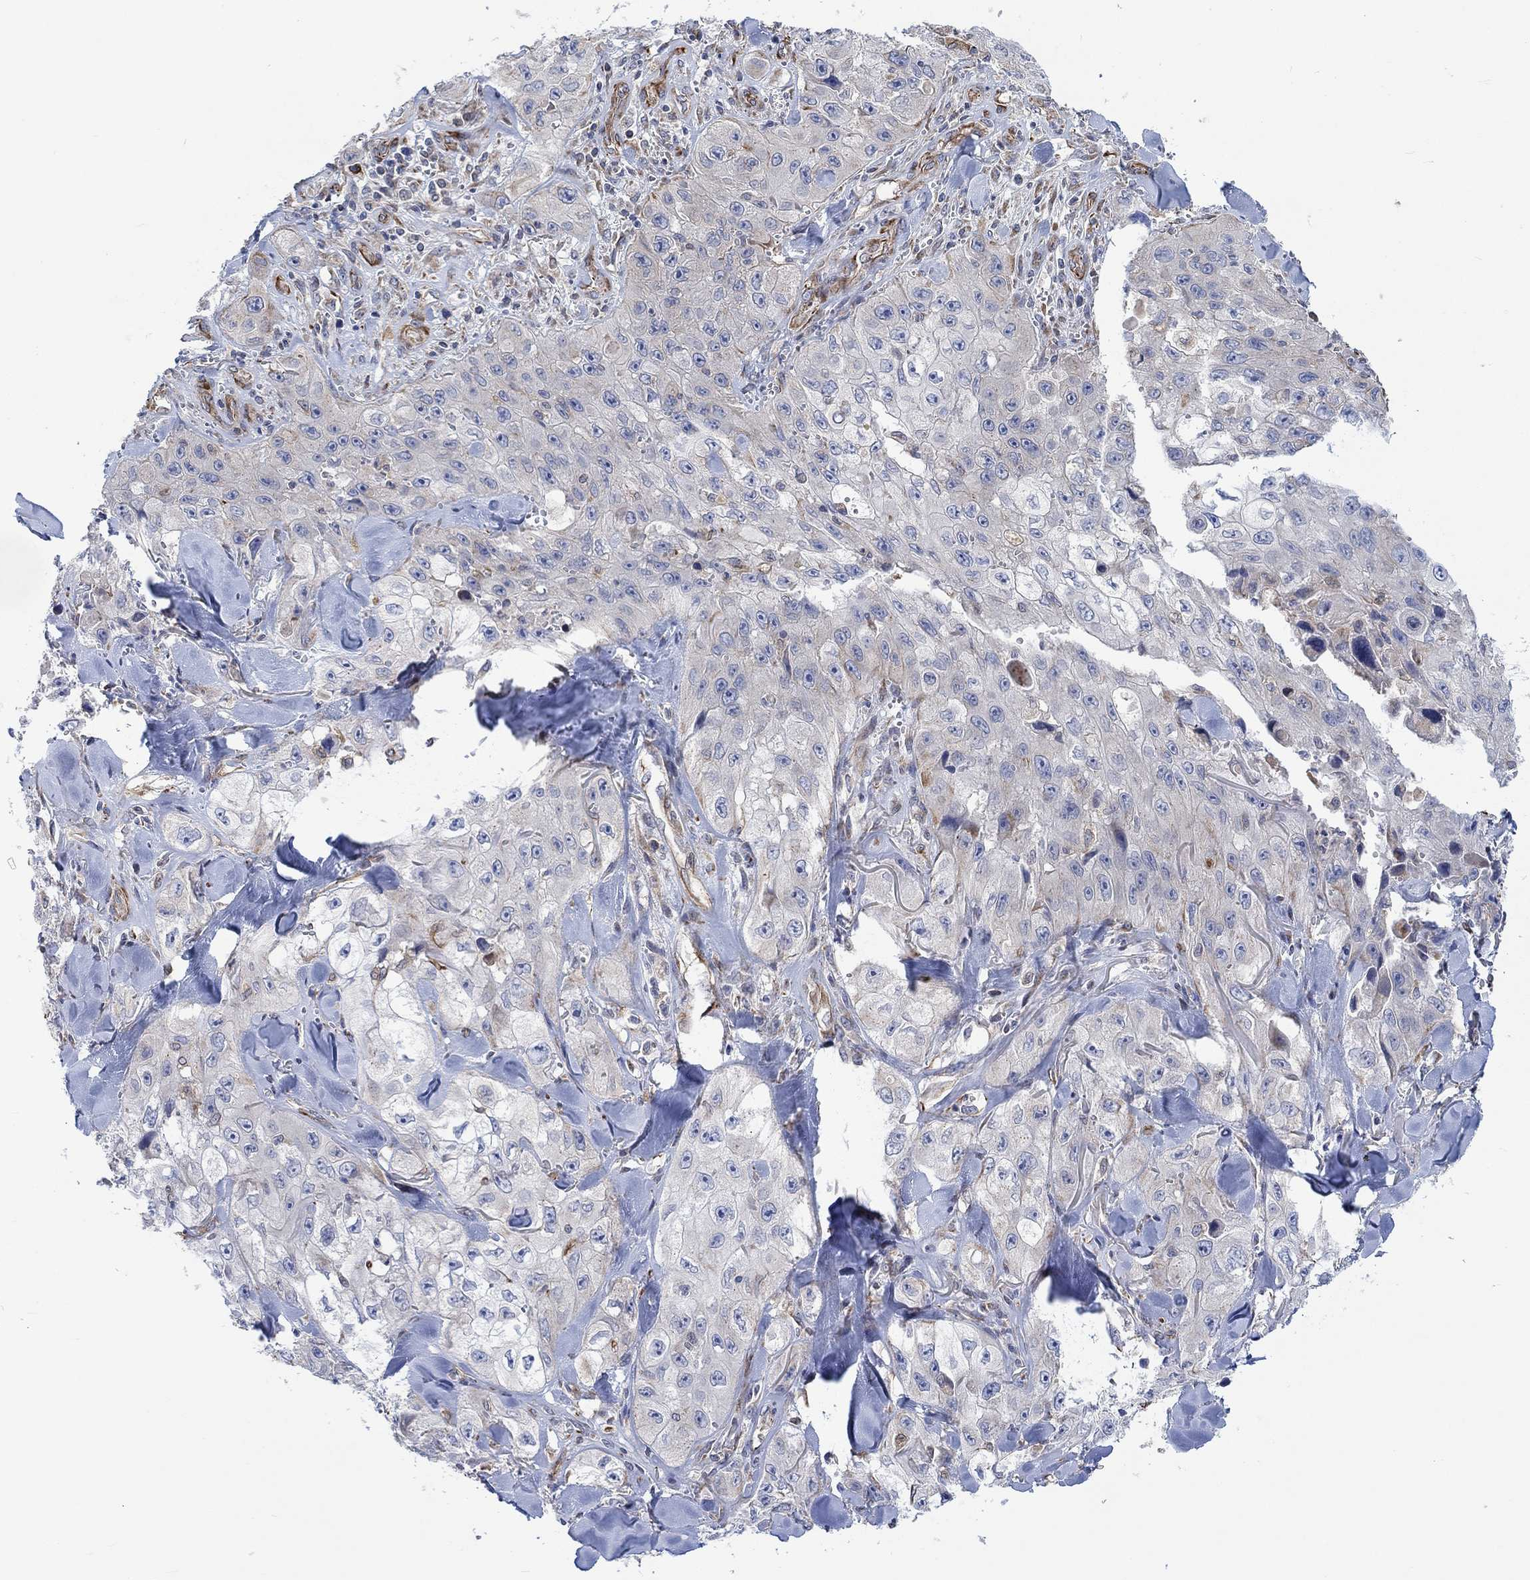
{"staining": {"intensity": "weak", "quantity": "<25%", "location": "cytoplasmic/membranous"}, "tissue": "skin cancer", "cell_type": "Tumor cells", "image_type": "cancer", "snomed": [{"axis": "morphology", "description": "Squamous cell carcinoma, NOS"}, {"axis": "topography", "description": "Skin"}, {"axis": "topography", "description": "Subcutis"}], "caption": "The immunohistochemistry image has no significant expression in tumor cells of skin squamous cell carcinoma tissue. (Brightfield microscopy of DAB (3,3'-diaminobenzidine) immunohistochemistry at high magnification).", "gene": "CAMK1D", "patient": {"sex": "male", "age": 73}}